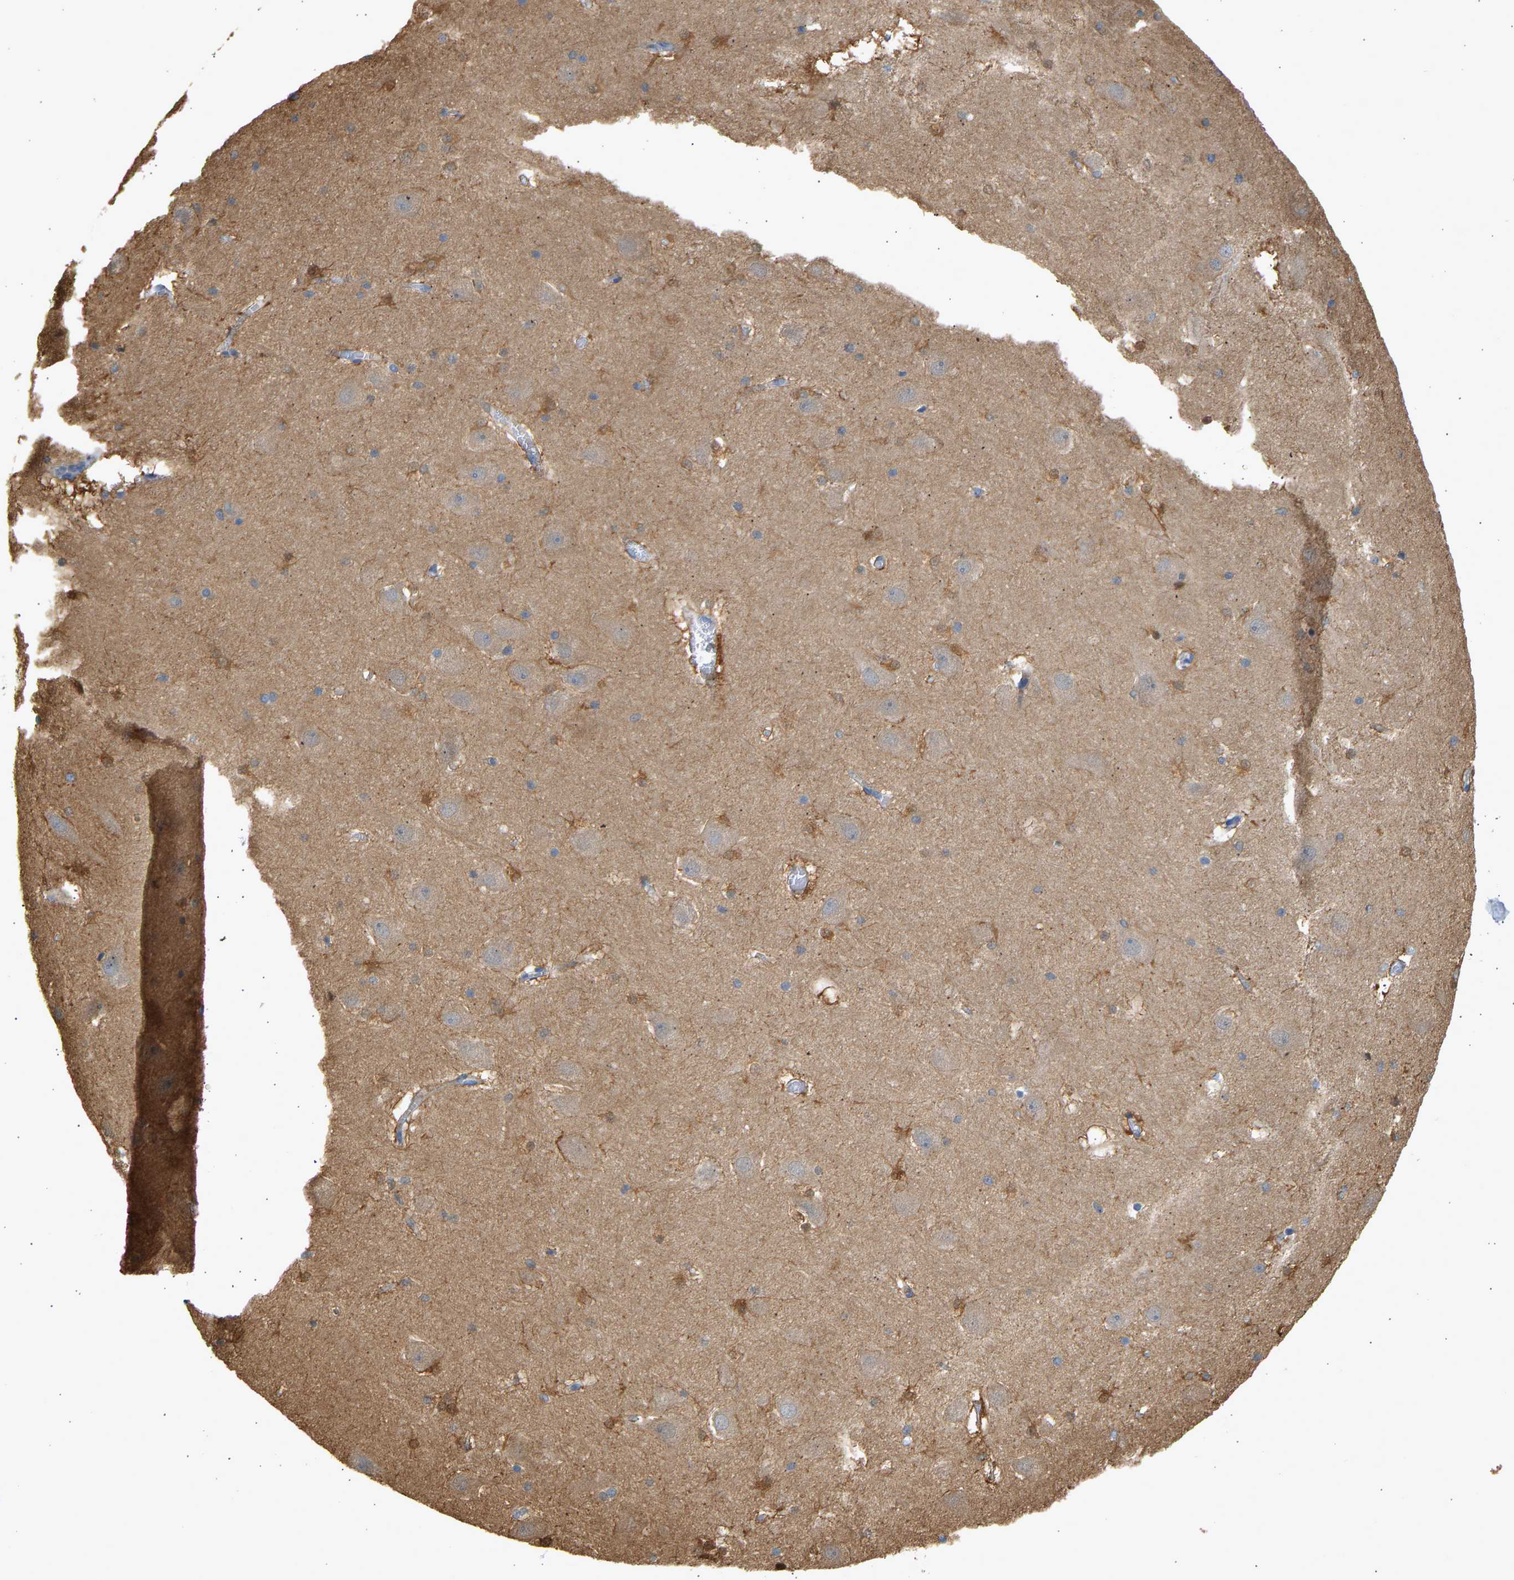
{"staining": {"intensity": "strong", "quantity": "25%-75%", "location": "cytoplasmic/membranous,nuclear"}, "tissue": "hippocampus", "cell_type": "Glial cells", "image_type": "normal", "snomed": [{"axis": "morphology", "description": "Normal tissue, NOS"}, {"axis": "topography", "description": "Hippocampus"}], "caption": "Strong cytoplasmic/membranous,nuclear staining for a protein is seen in approximately 25%-75% of glial cells of unremarkable hippocampus using immunohistochemistry (IHC).", "gene": "ENO1", "patient": {"sex": "male", "age": 45}}